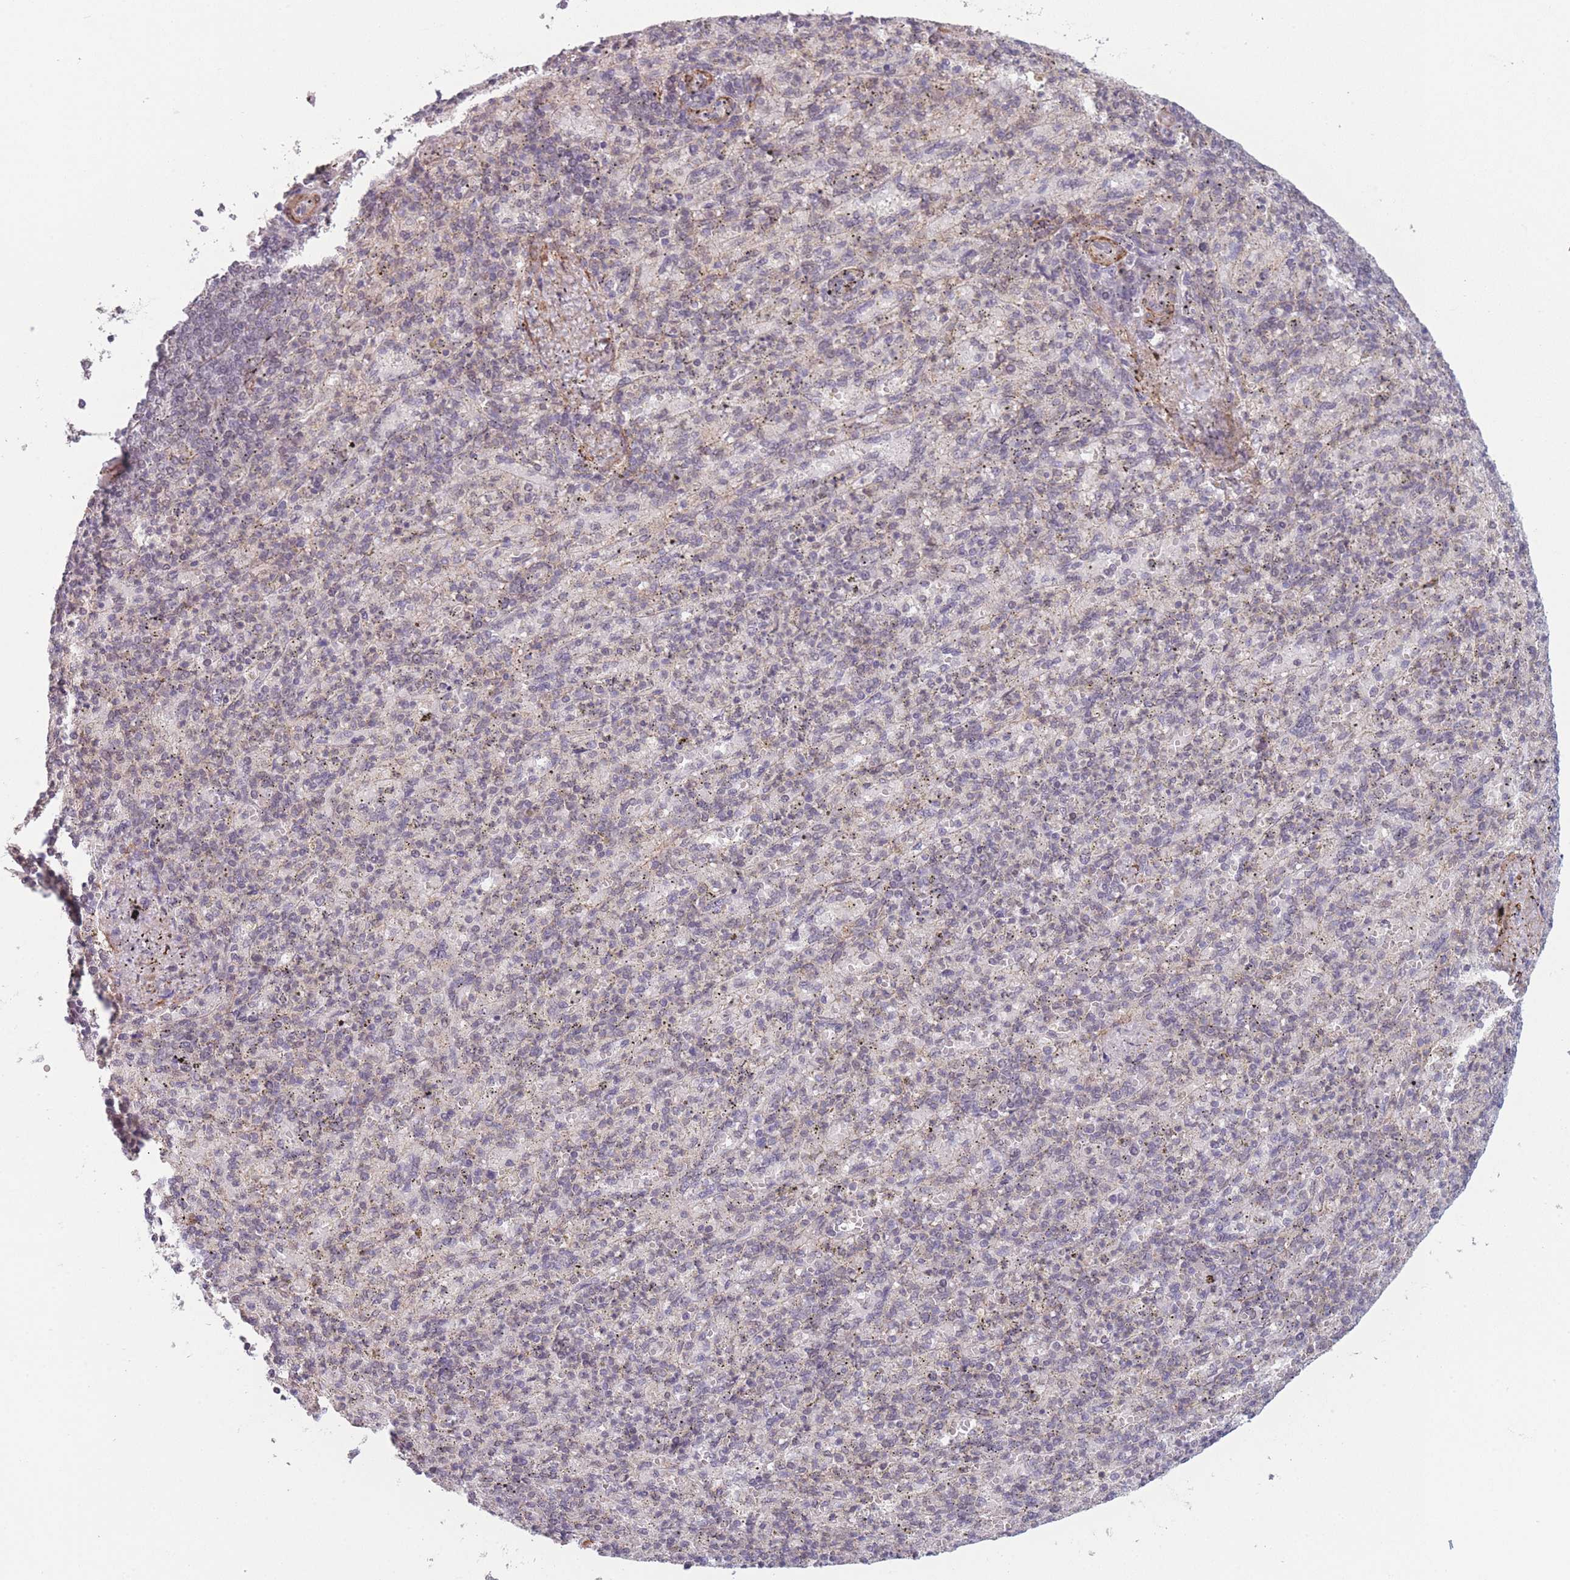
{"staining": {"intensity": "negative", "quantity": "none", "location": "none"}, "tissue": "spleen", "cell_type": "Cells in red pulp", "image_type": "normal", "snomed": [{"axis": "morphology", "description": "Normal tissue, NOS"}, {"axis": "topography", "description": "Spleen"}], "caption": "DAB immunohistochemical staining of normal spleen shows no significant staining in cells in red pulp.", "gene": "SIN3B", "patient": {"sex": "female", "age": 74}}